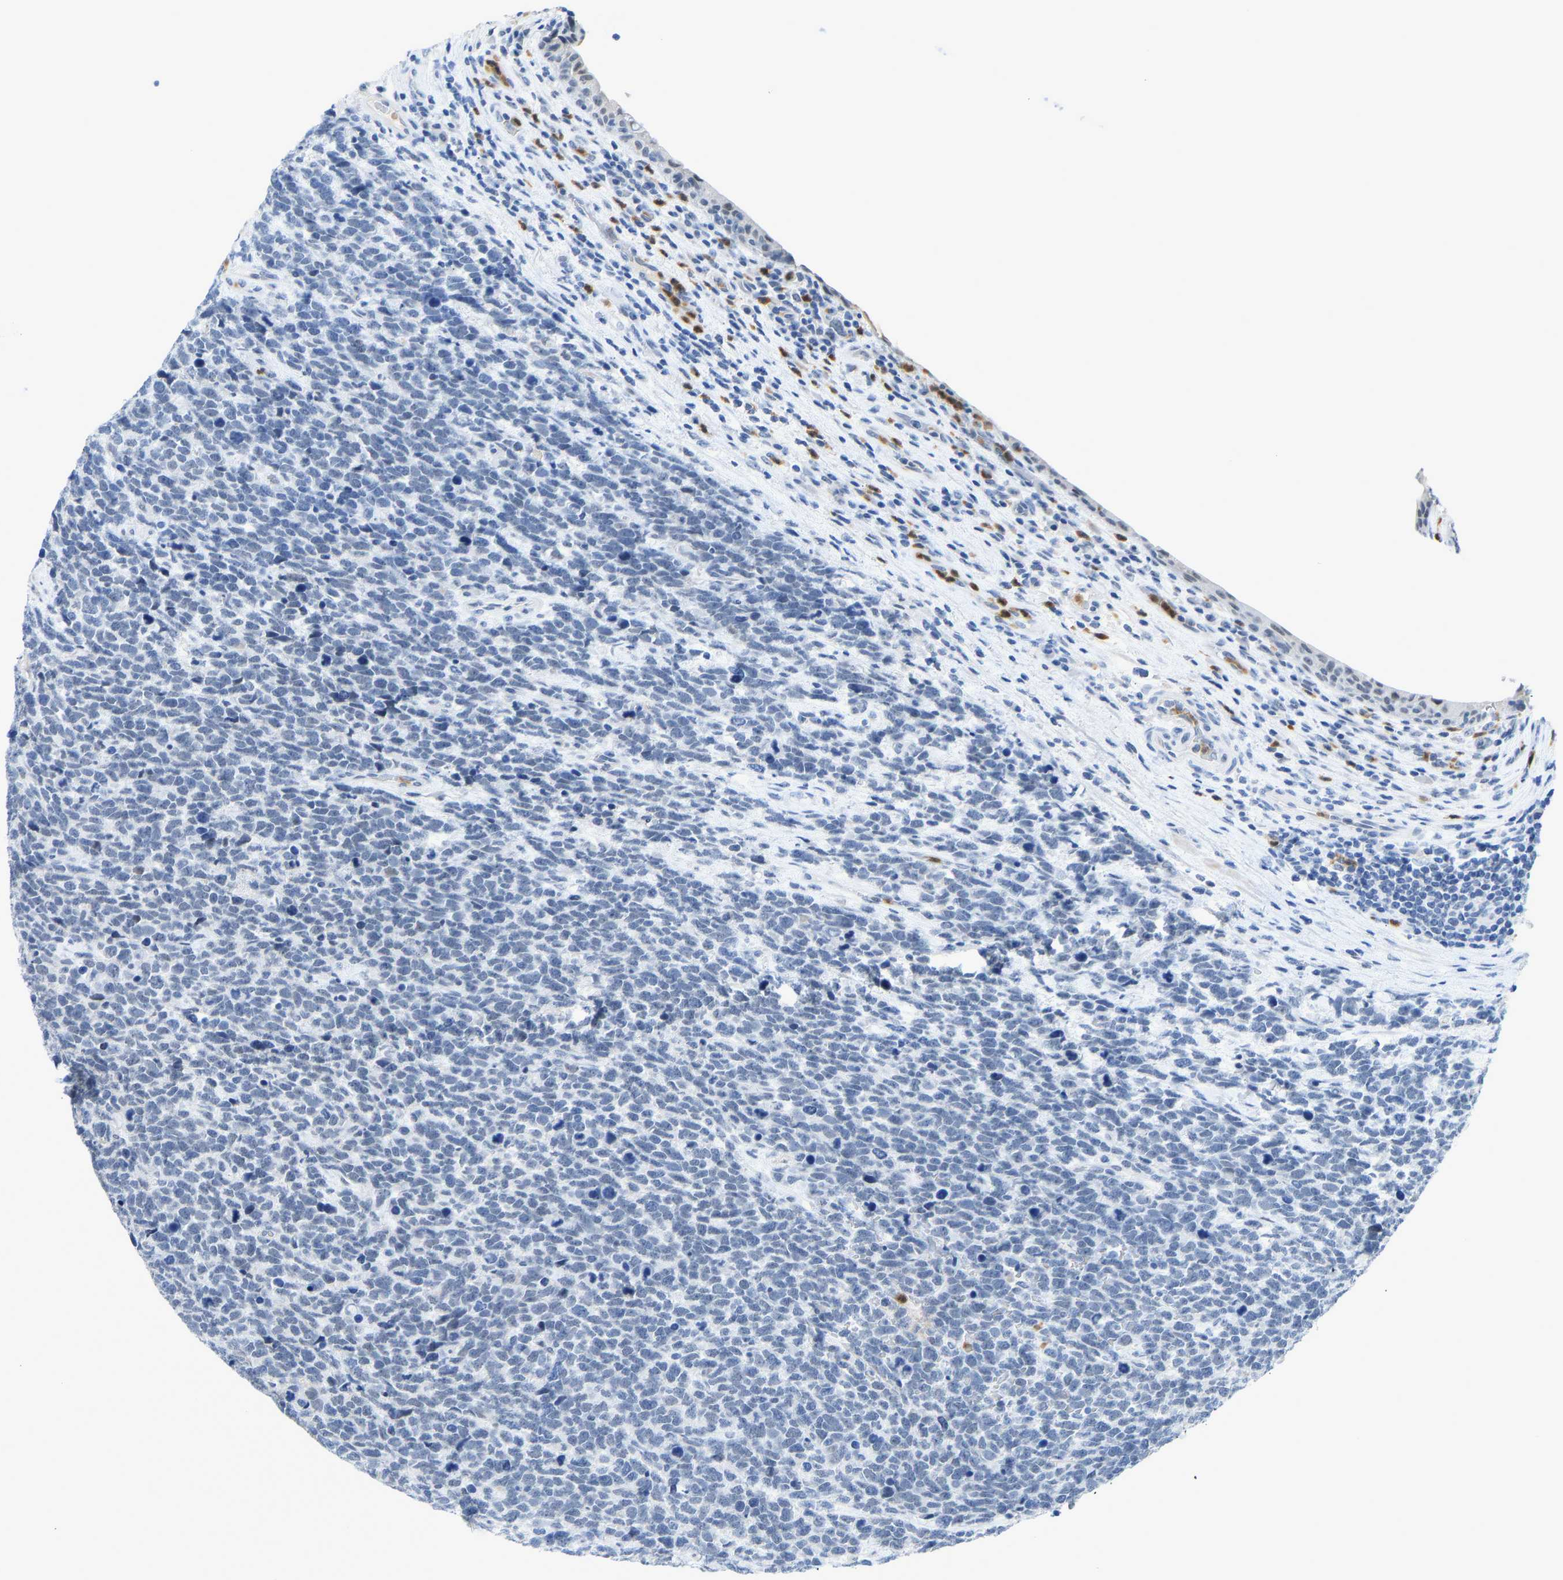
{"staining": {"intensity": "negative", "quantity": "none", "location": "none"}, "tissue": "urothelial cancer", "cell_type": "Tumor cells", "image_type": "cancer", "snomed": [{"axis": "morphology", "description": "Urothelial carcinoma, High grade"}, {"axis": "topography", "description": "Urinary bladder"}], "caption": "Tumor cells are negative for brown protein staining in urothelial cancer. The staining was performed using DAB (3,3'-diaminobenzidine) to visualize the protein expression in brown, while the nuclei were stained in blue with hematoxylin (Magnification: 20x).", "gene": "TXNDC2", "patient": {"sex": "female", "age": 82}}